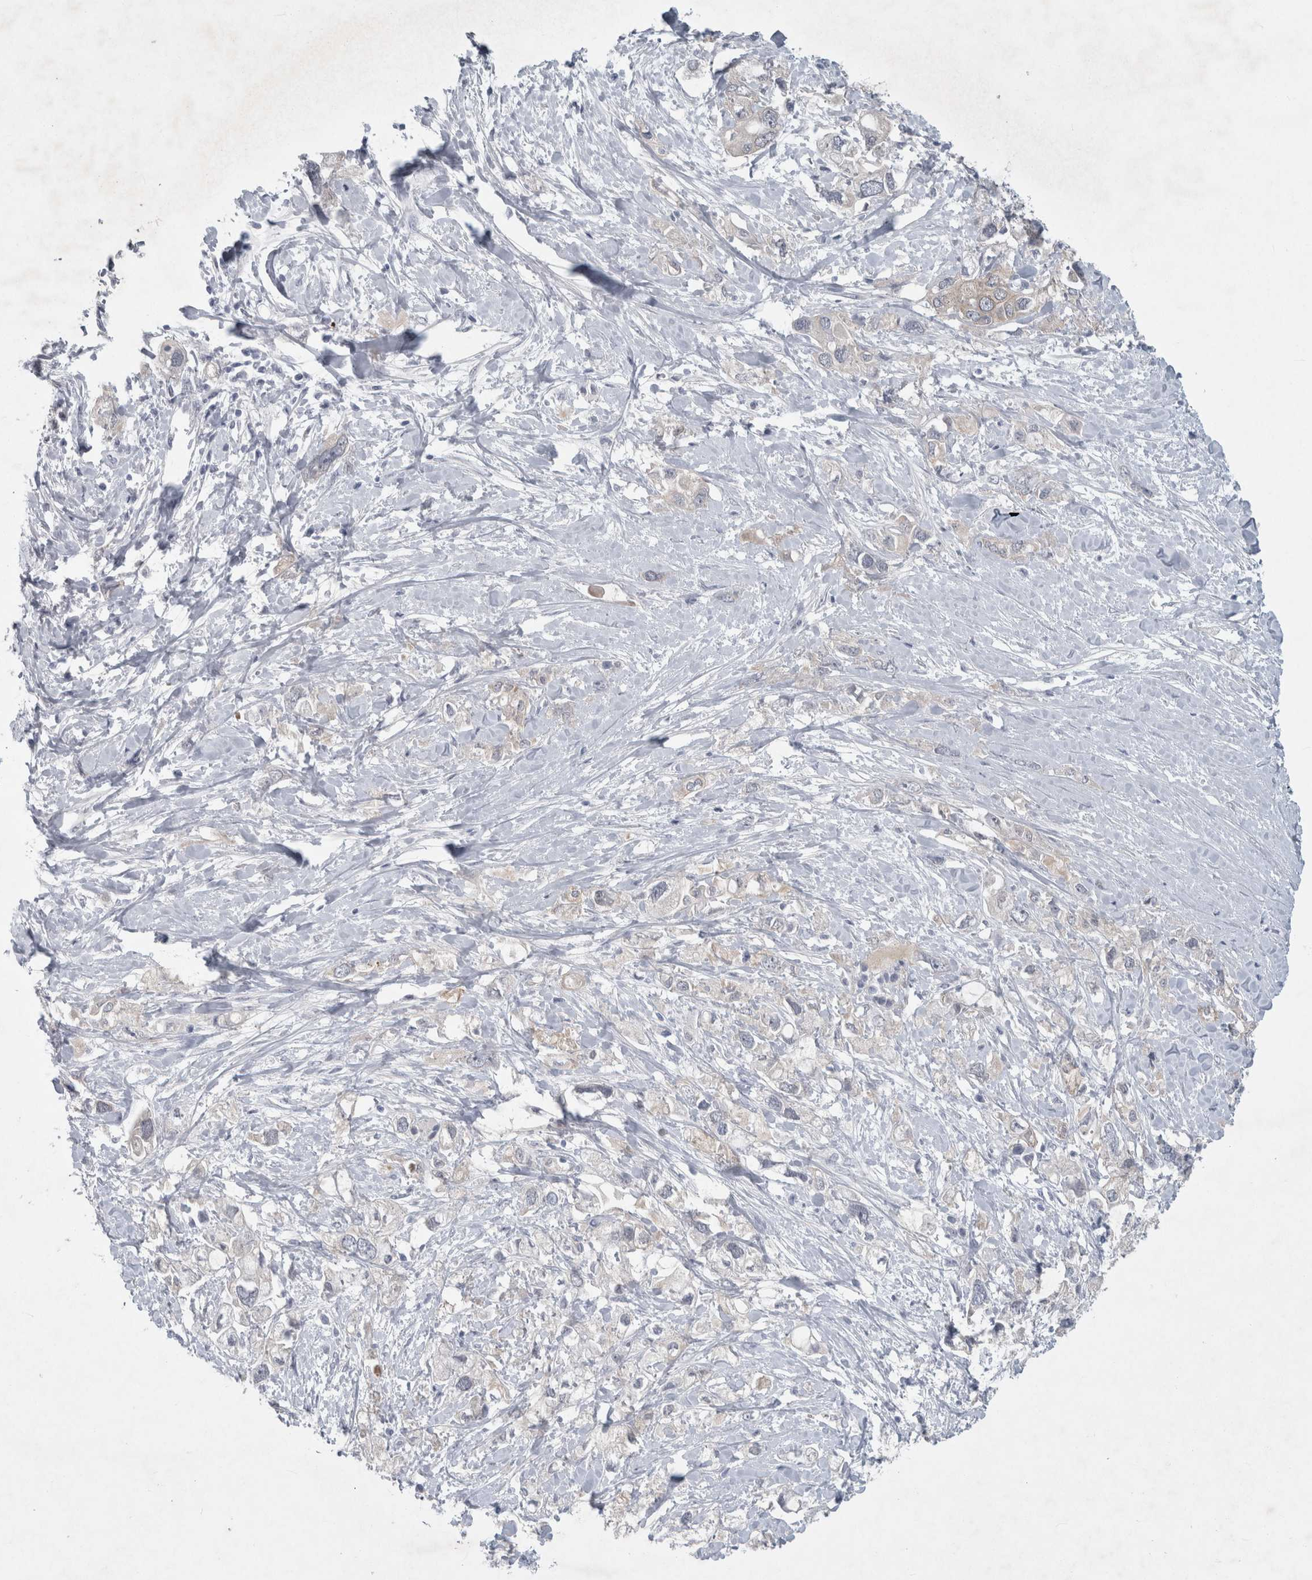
{"staining": {"intensity": "negative", "quantity": "none", "location": "none"}, "tissue": "pancreatic cancer", "cell_type": "Tumor cells", "image_type": "cancer", "snomed": [{"axis": "morphology", "description": "Adenocarcinoma, NOS"}, {"axis": "topography", "description": "Pancreas"}], "caption": "Immunohistochemistry histopathology image of pancreatic cancer stained for a protein (brown), which reveals no staining in tumor cells.", "gene": "FAM83H", "patient": {"sex": "female", "age": 56}}